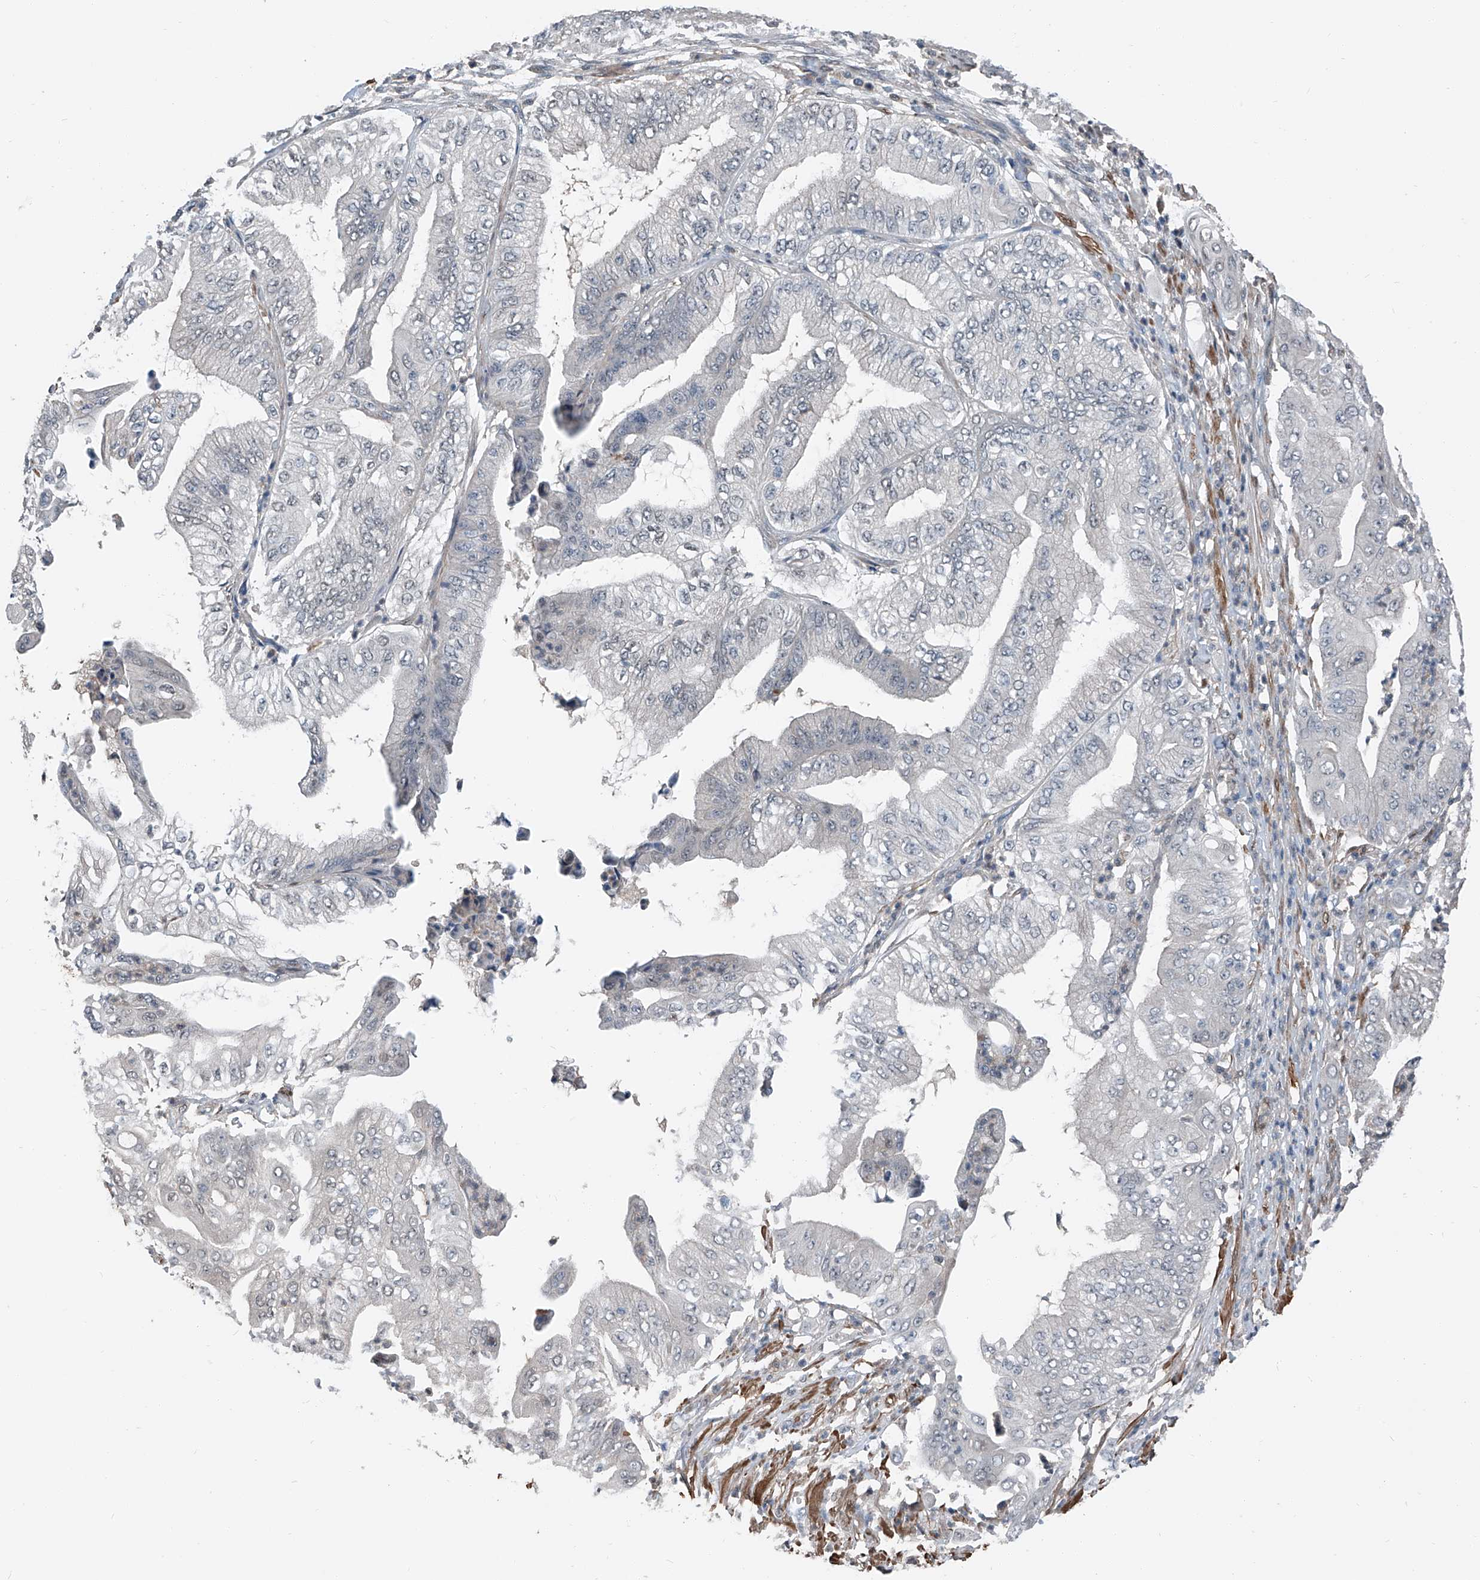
{"staining": {"intensity": "negative", "quantity": "none", "location": "none"}, "tissue": "pancreatic cancer", "cell_type": "Tumor cells", "image_type": "cancer", "snomed": [{"axis": "morphology", "description": "Adenocarcinoma, NOS"}, {"axis": "topography", "description": "Pancreas"}], "caption": "Human pancreatic cancer (adenocarcinoma) stained for a protein using immunohistochemistry (IHC) shows no staining in tumor cells.", "gene": "HSPA6", "patient": {"sex": "female", "age": 77}}